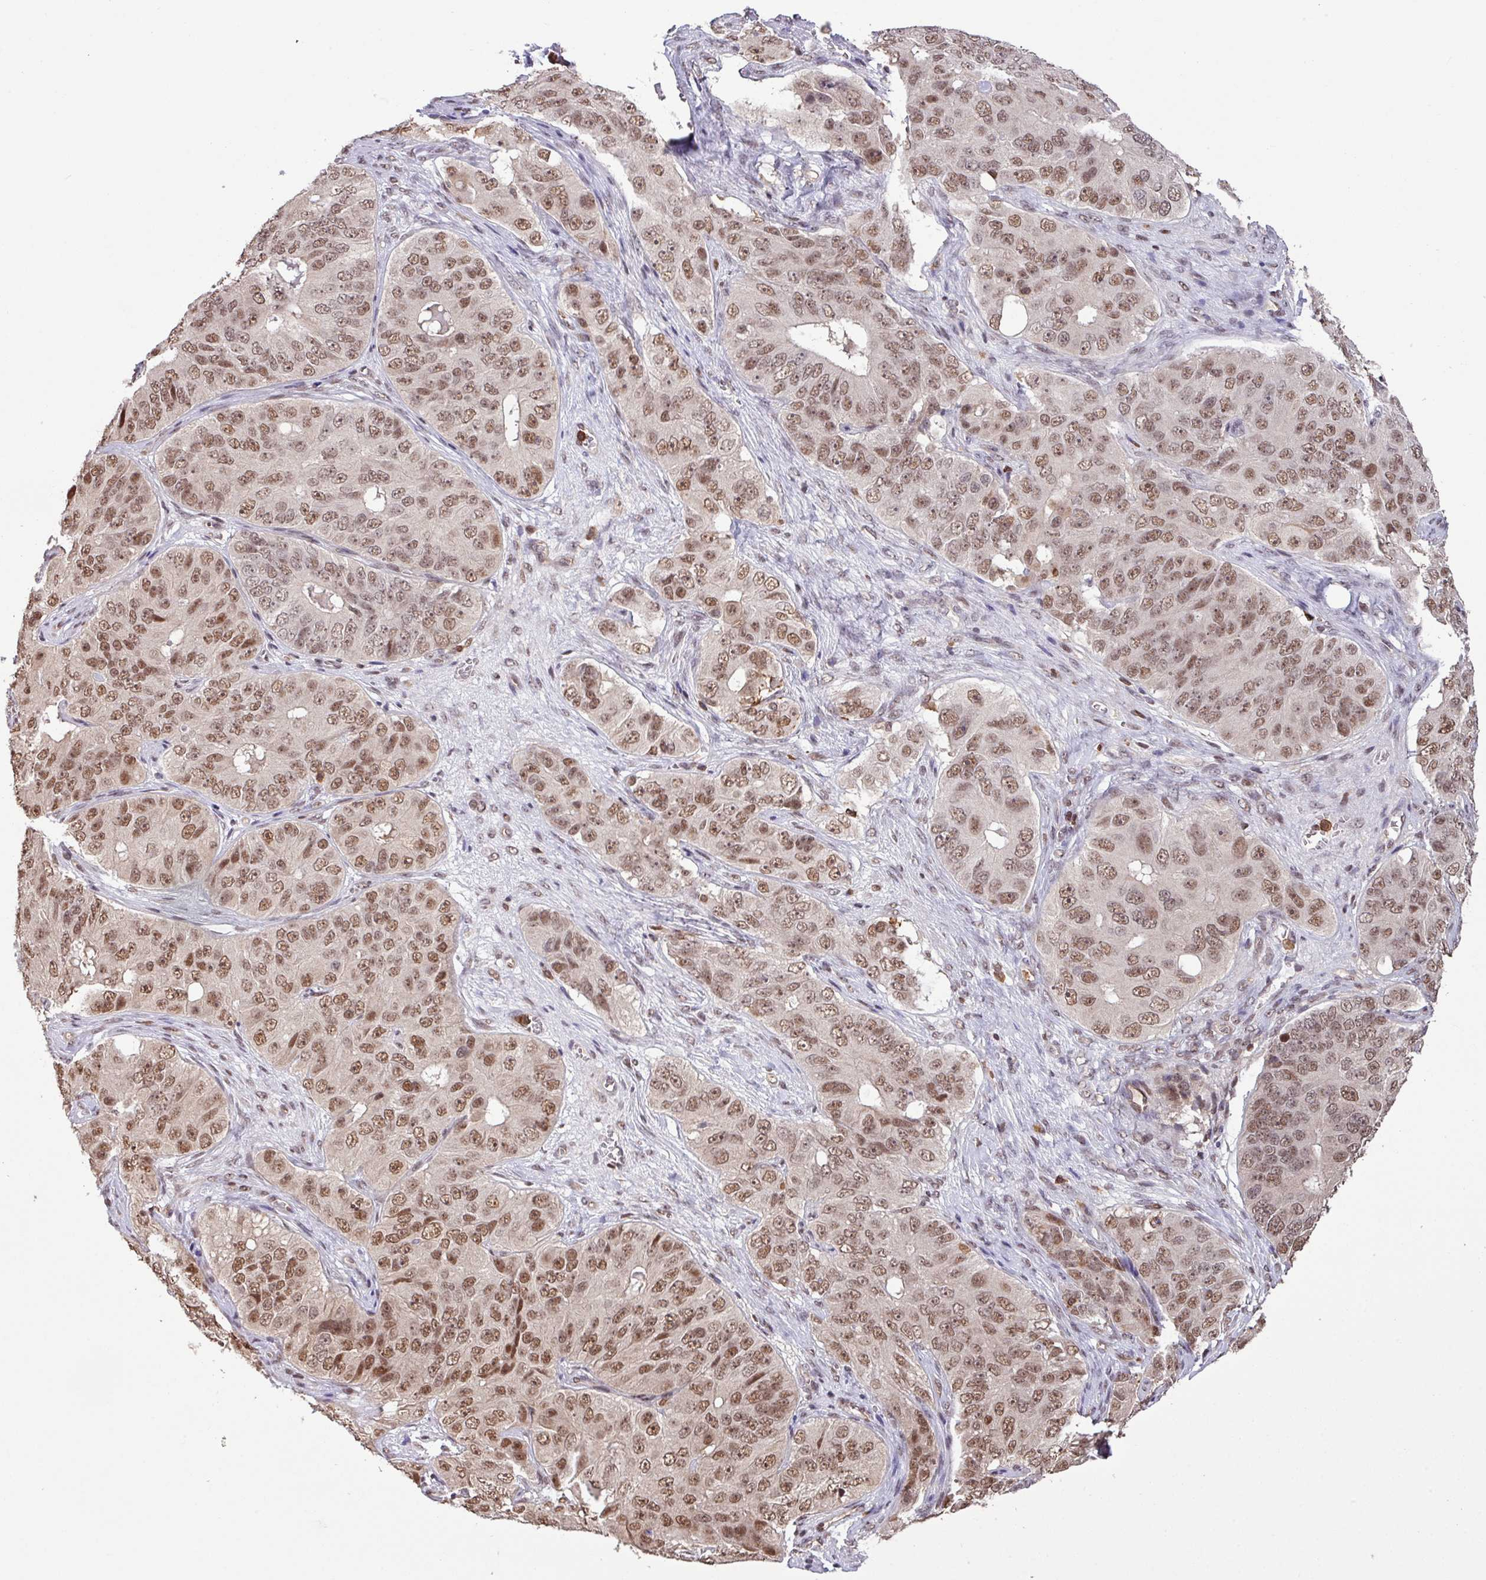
{"staining": {"intensity": "moderate", "quantity": ">75%", "location": "nuclear"}, "tissue": "ovarian cancer", "cell_type": "Tumor cells", "image_type": "cancer", "snomed": [{"axis": "morphology", "description": "Carcinoma, endometroid"}, {"axis": "topography", "description": "Ovary"}], "caption": "Protein analysis of endometroid carcinoma (ovarian) tissue demonstrates moderate nuclear expression in about >75% of tumor cells.", "gene": "GON7", "patient": {"sex": "female", "age": 51}}